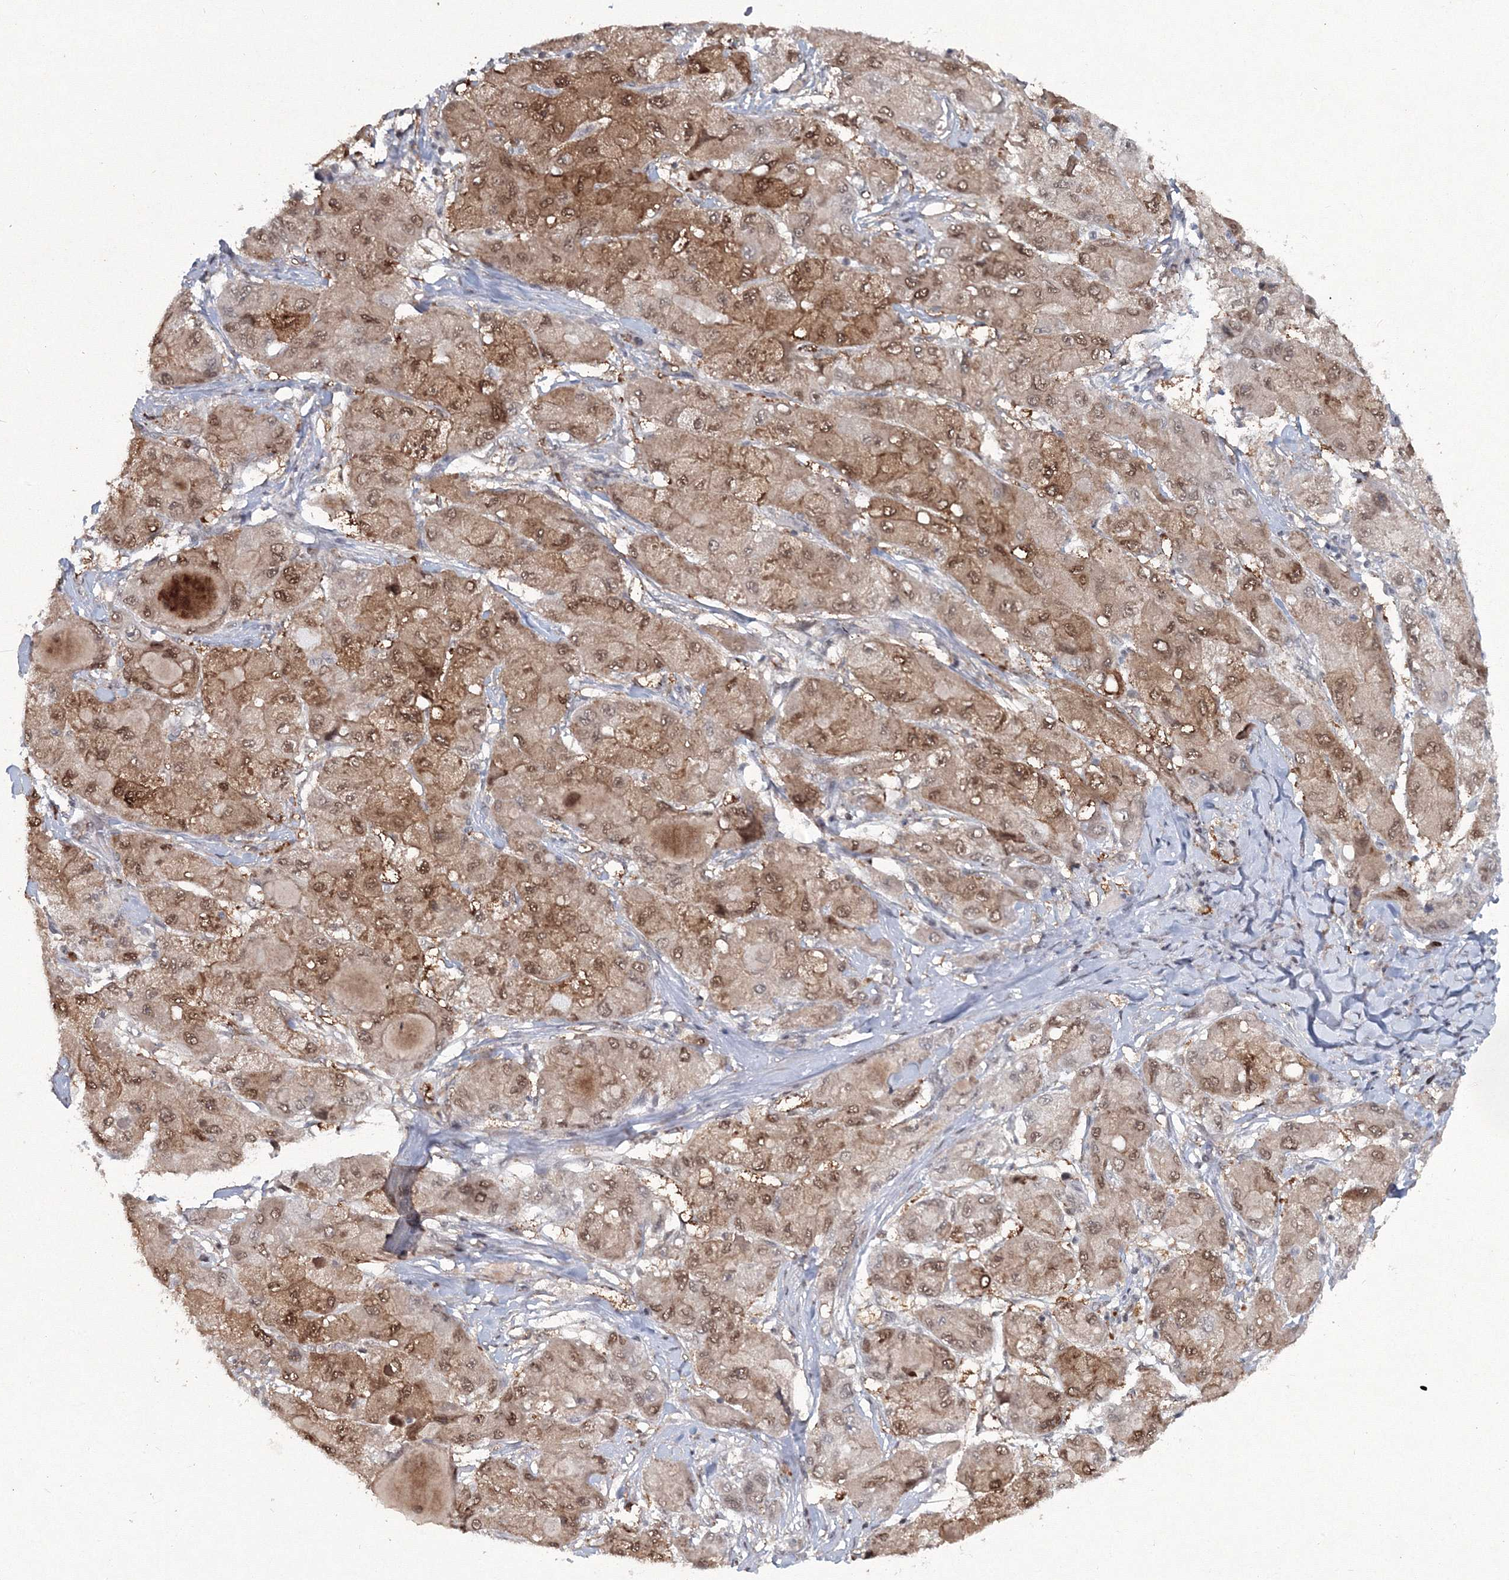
{"staining": {"intensity": "strong", "quantity": "25%-75%", "location": "cytoplasmic/membranous,nuclear"}, "tissue": "liver cancer", "cell_type": "Tumor cells", "image_type": "cancer", "snomed": [{"axis": "morphology", "description": "Carcinoma, Hepatocellular, NOS"}, {"axis": "topography", "description": "Liver"}], "caption": "Protein expression analysis of human liver cancer reveals strong cytoplasmic/membranous and nuclear positivity in approximately 25%-75% of tumor cells.", "gene": "C3orf33", "patient": {"sex": "male", "age": 80}}